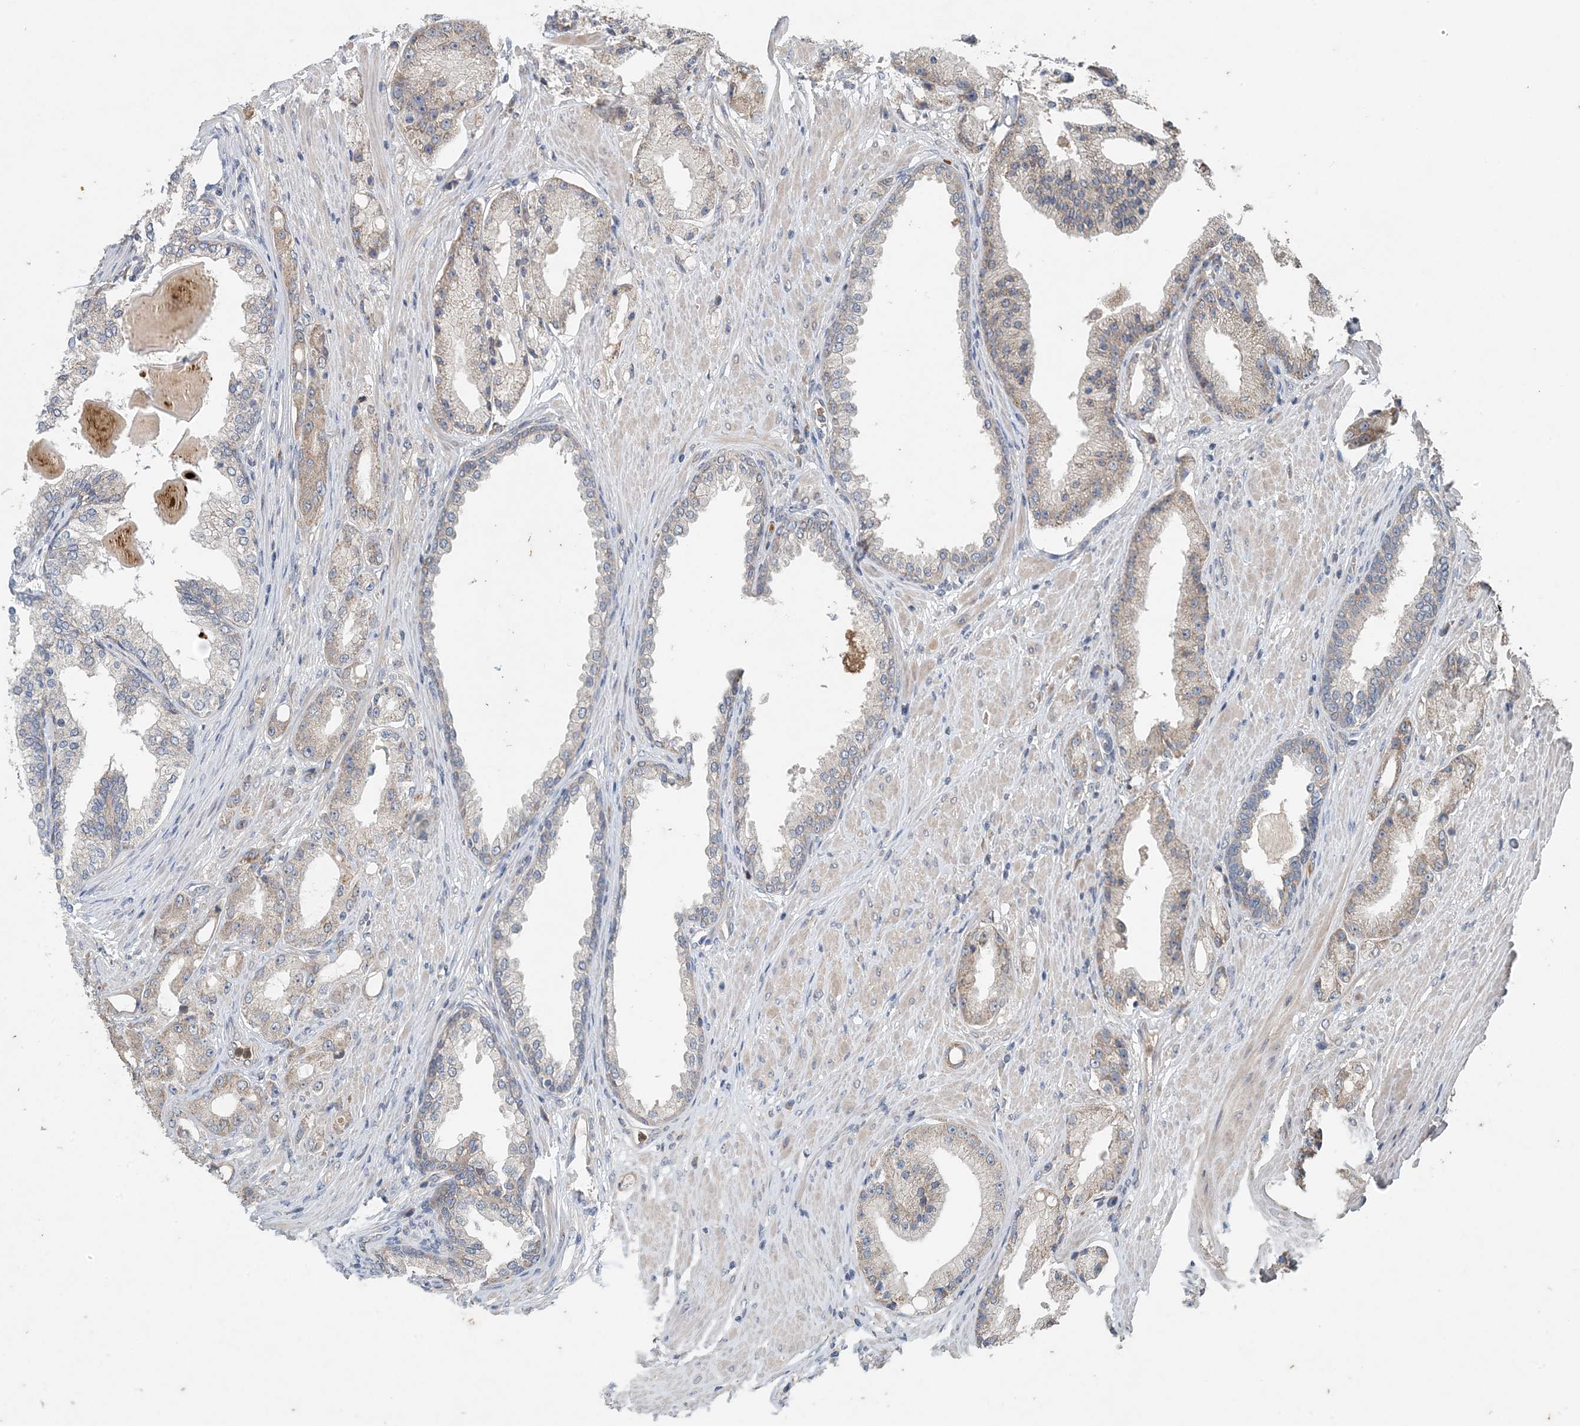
{"staining": {"intensity": "weak", "quantity": "<25%", "location": "cytoplasmic/membranous"}, "tissue": "prostate cancer", "cell_type": "Tumor cells", "image_type": "cancer", "snomed": [{"axis": "morphology", "description": "Adenocarcinoma, Low grade"}, {"axis": "topography", "description": "Prostate"}], "caption": "Tumor cells show no significant positivity in prostate cancer (adenocarcinoma (low-grade)).", "gene": "MYO9B", "patient": {"sex": "male", "age": 67}}